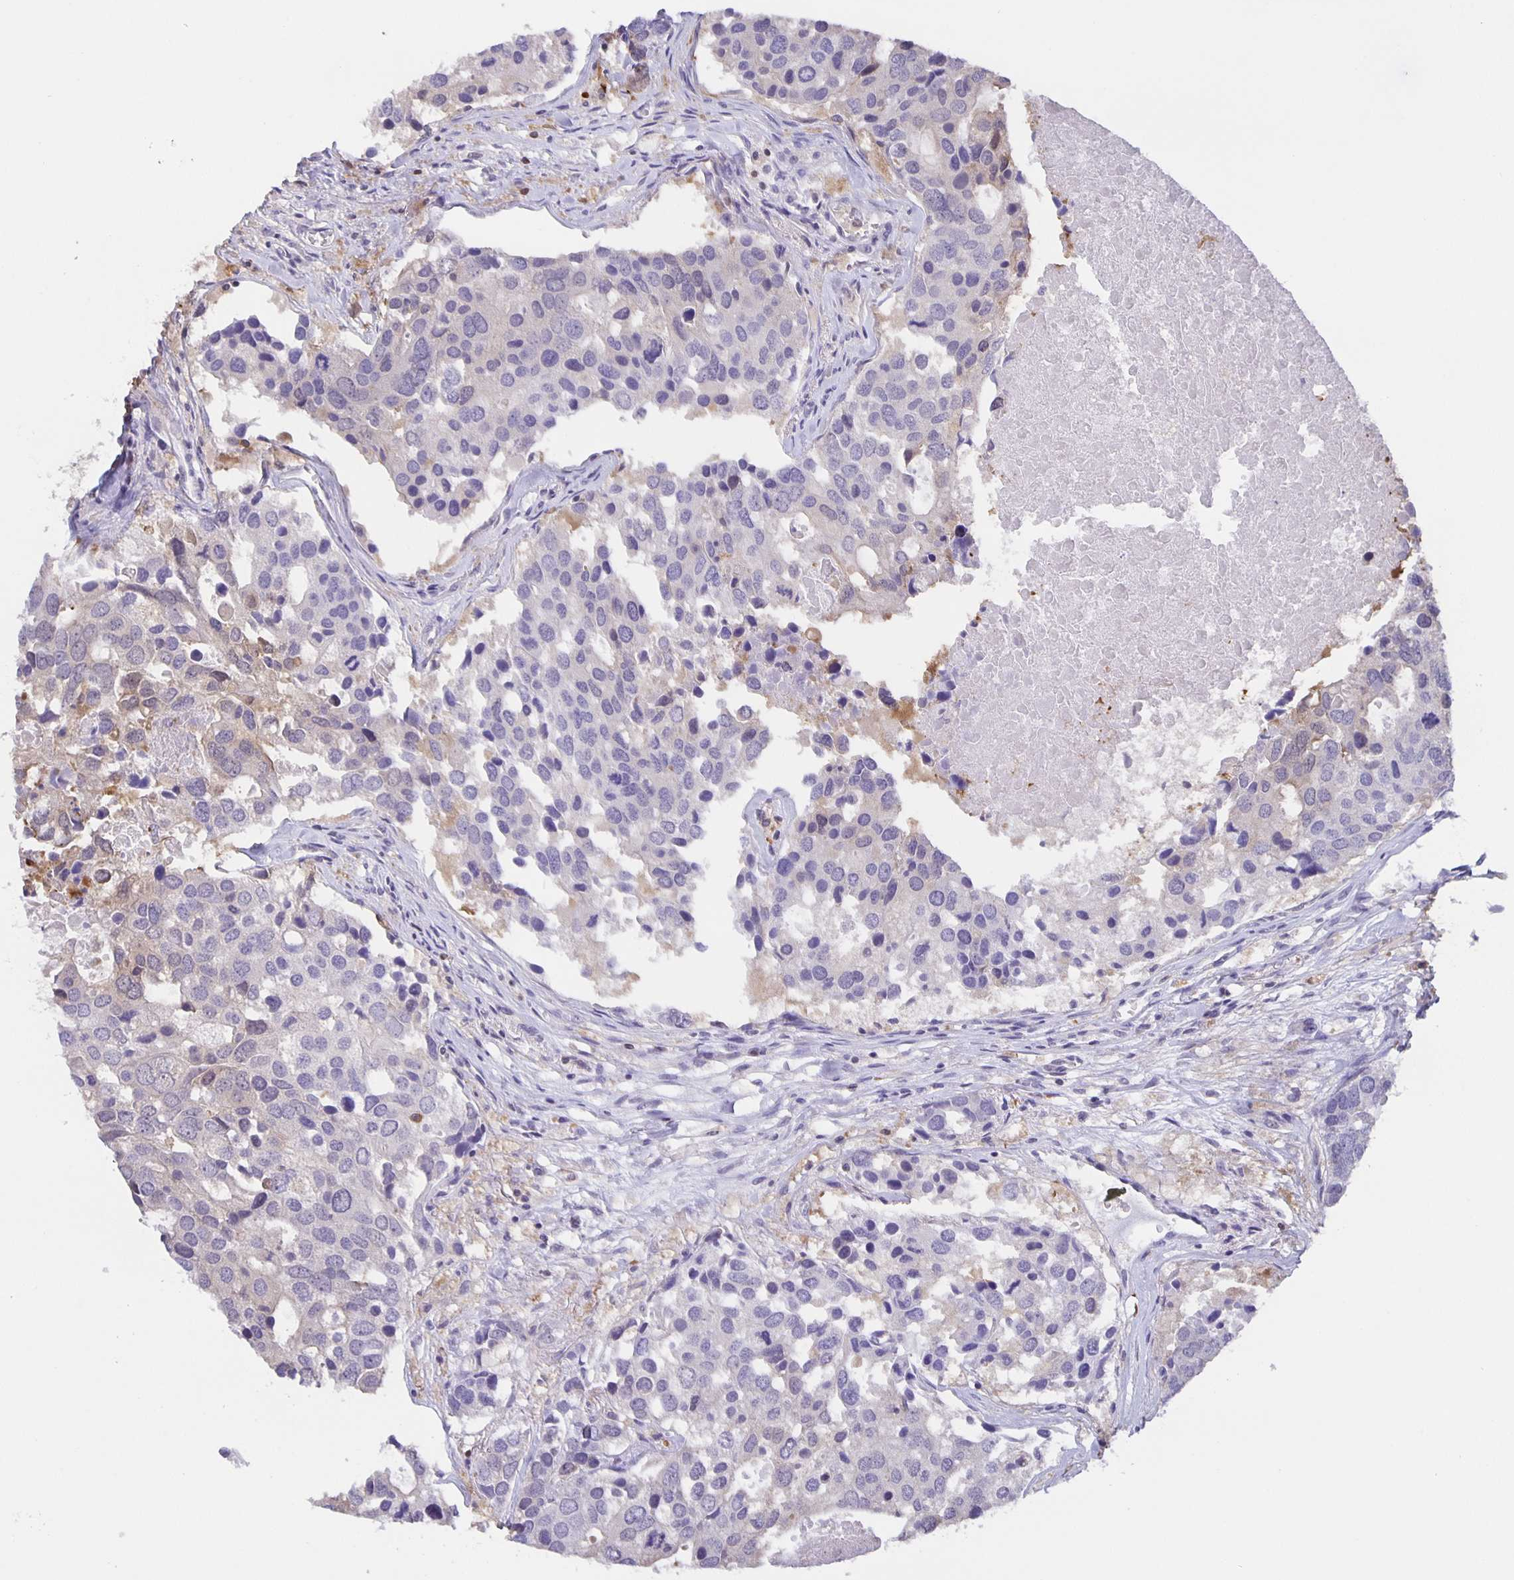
{"staining": {"intensity": "negative", "quantity": "none", "location": "none"}, "tissue": "breast cancer", "cell_type": "Tumor cells", "image_type": "cancer", "snomed": [{"axis": "morphology", "description": "Duct carcinoma"}, {"axis": "topography", "description": "Breast"}], "caption": "Intraductal carcinoma (breast) was stained to show a protein in brown. There is no significant staining in tumor cells.", "gene": "MARCHF6", "patient": {"sex": "female", "age": 83}}